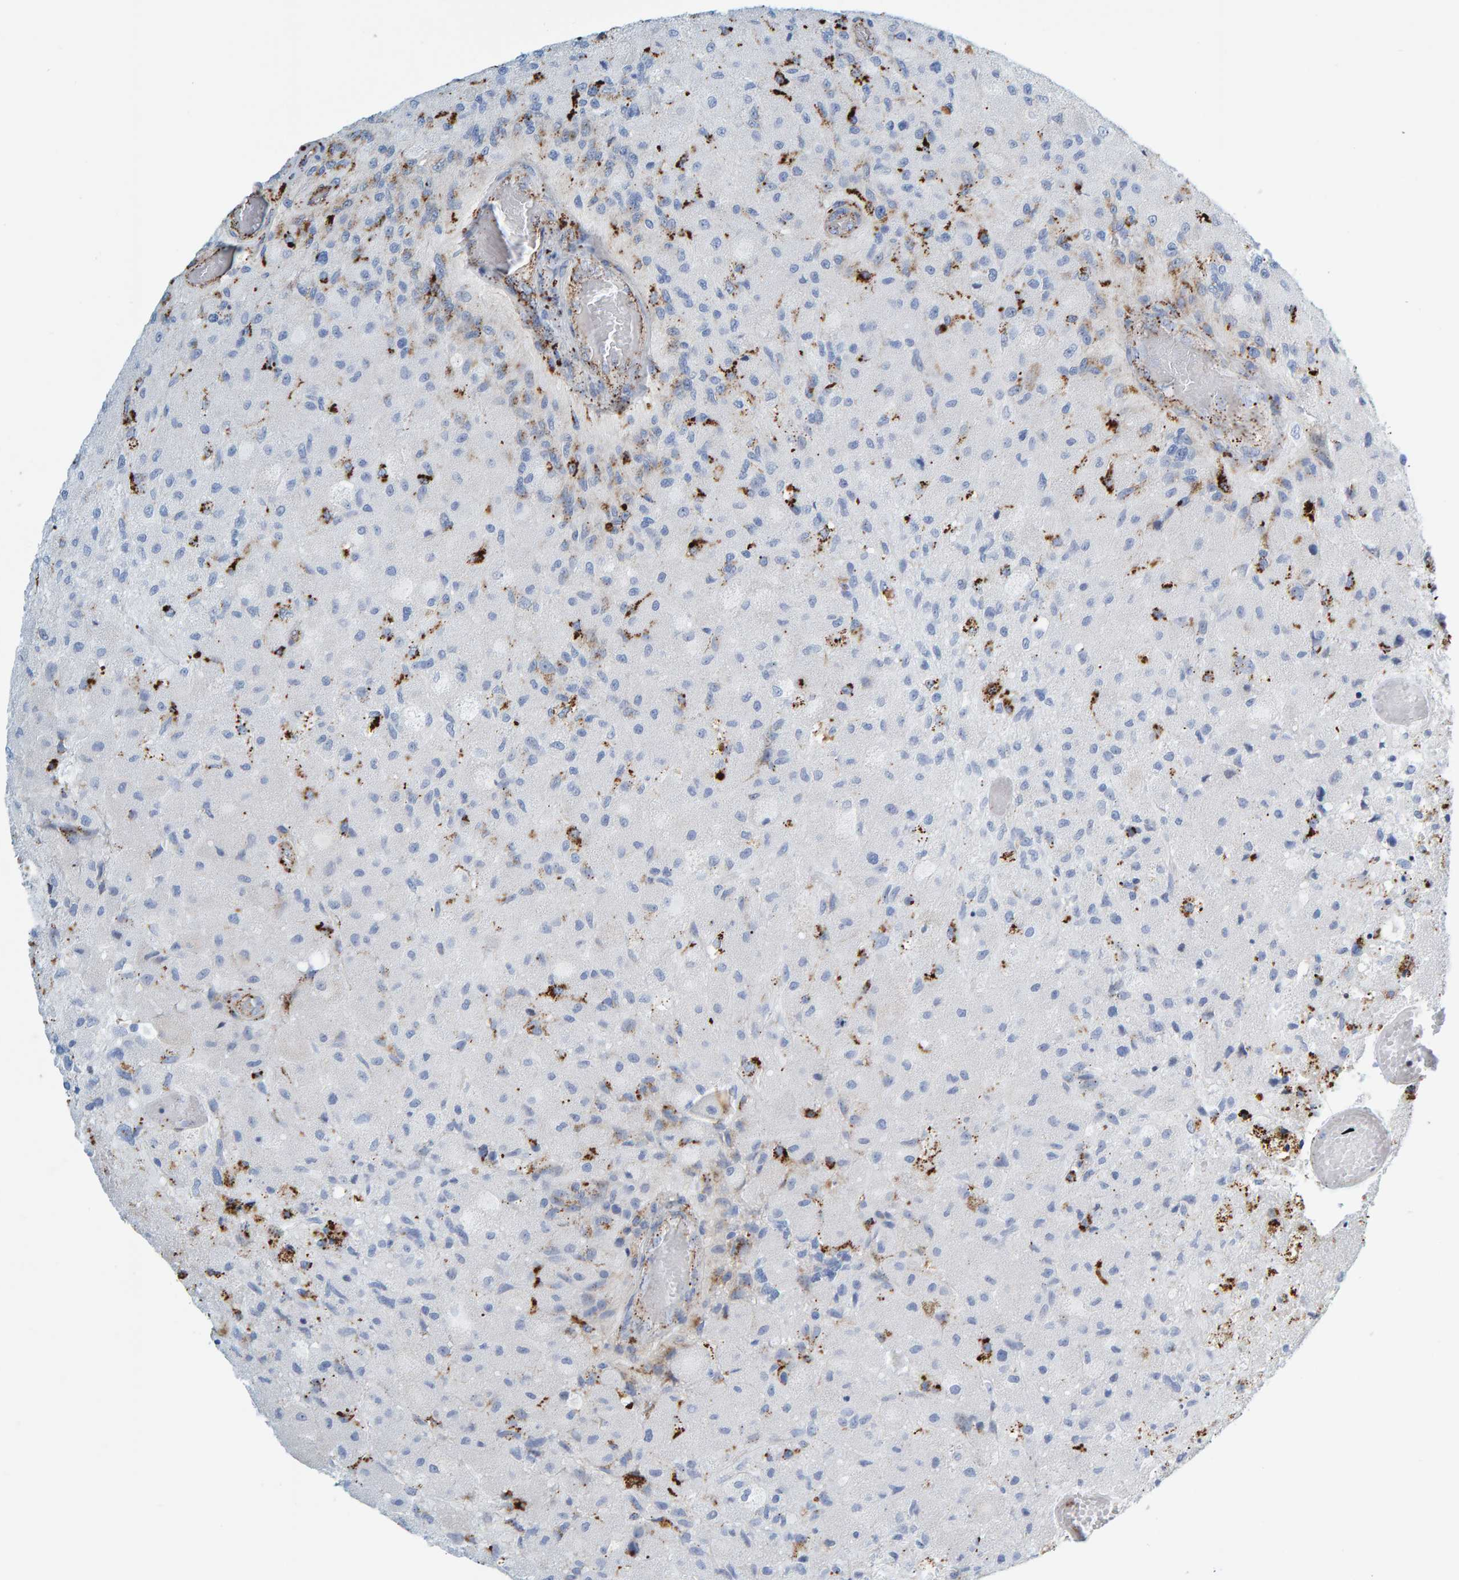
{"staining": {"intensity": "negative", "quantity": "none", "location": "none"}, "tissue": "glioma", "cell_type": "Tumor cells", "image_type": "cancer", "snomed": [{"axis": "morphology", "description": "Normal tissue, NOS"}, {"axis": "morphology", "description": "Glioma, malignant, High grade"}, {"axis": "topography", "description": "Cerebral cortex"}], "caption": "Tumor cells show no significant protein staining in malignant glioma (high-grade).", "gene": "BIN3", "patient": {"sex": "male", "age": 77}}